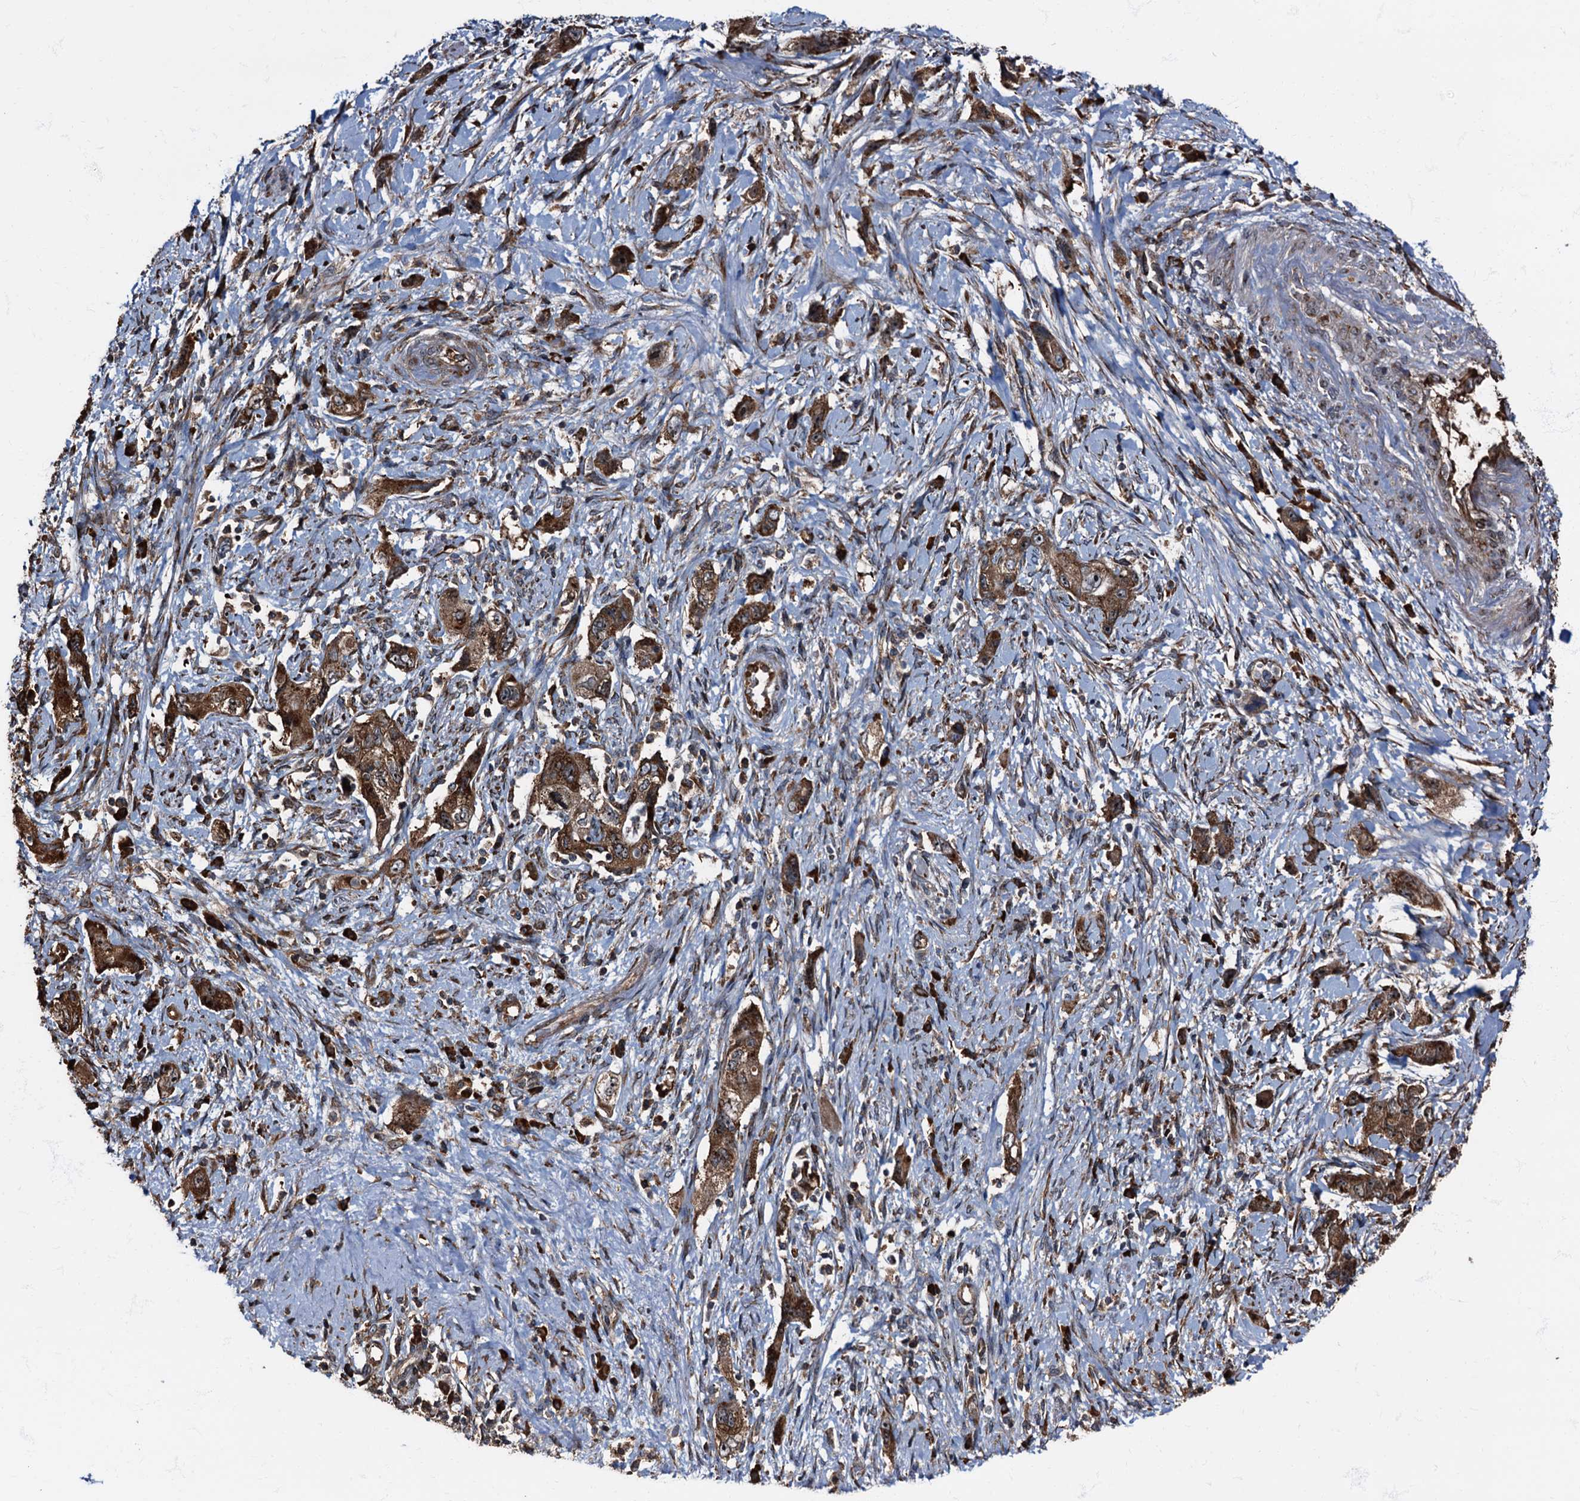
{"staining": {"intensity": "moderate", "quantity": ">75%", "location": "cytoplasmic/membranous"}, "tissue": "pancreatic cancer", "cell_type": "Tumor cells", "image_type": "cancer", "snomed": [{"axis": "morphology", "description": "Adenocarcinoma, NOS"}, {"axis": "topography", "description": "Pancreas"}], "caption": "Immunohistochemistry (IHC) (DAB) staining of adenocarcinoma (pancreatic) demonstrates moderate cytoplasmic/membranous protein positivity in about >75% of tumor cells. Nuclei are stained in blue.", "gene": "ATP2C1", "patient": {"sex": "female", "age": 73}}